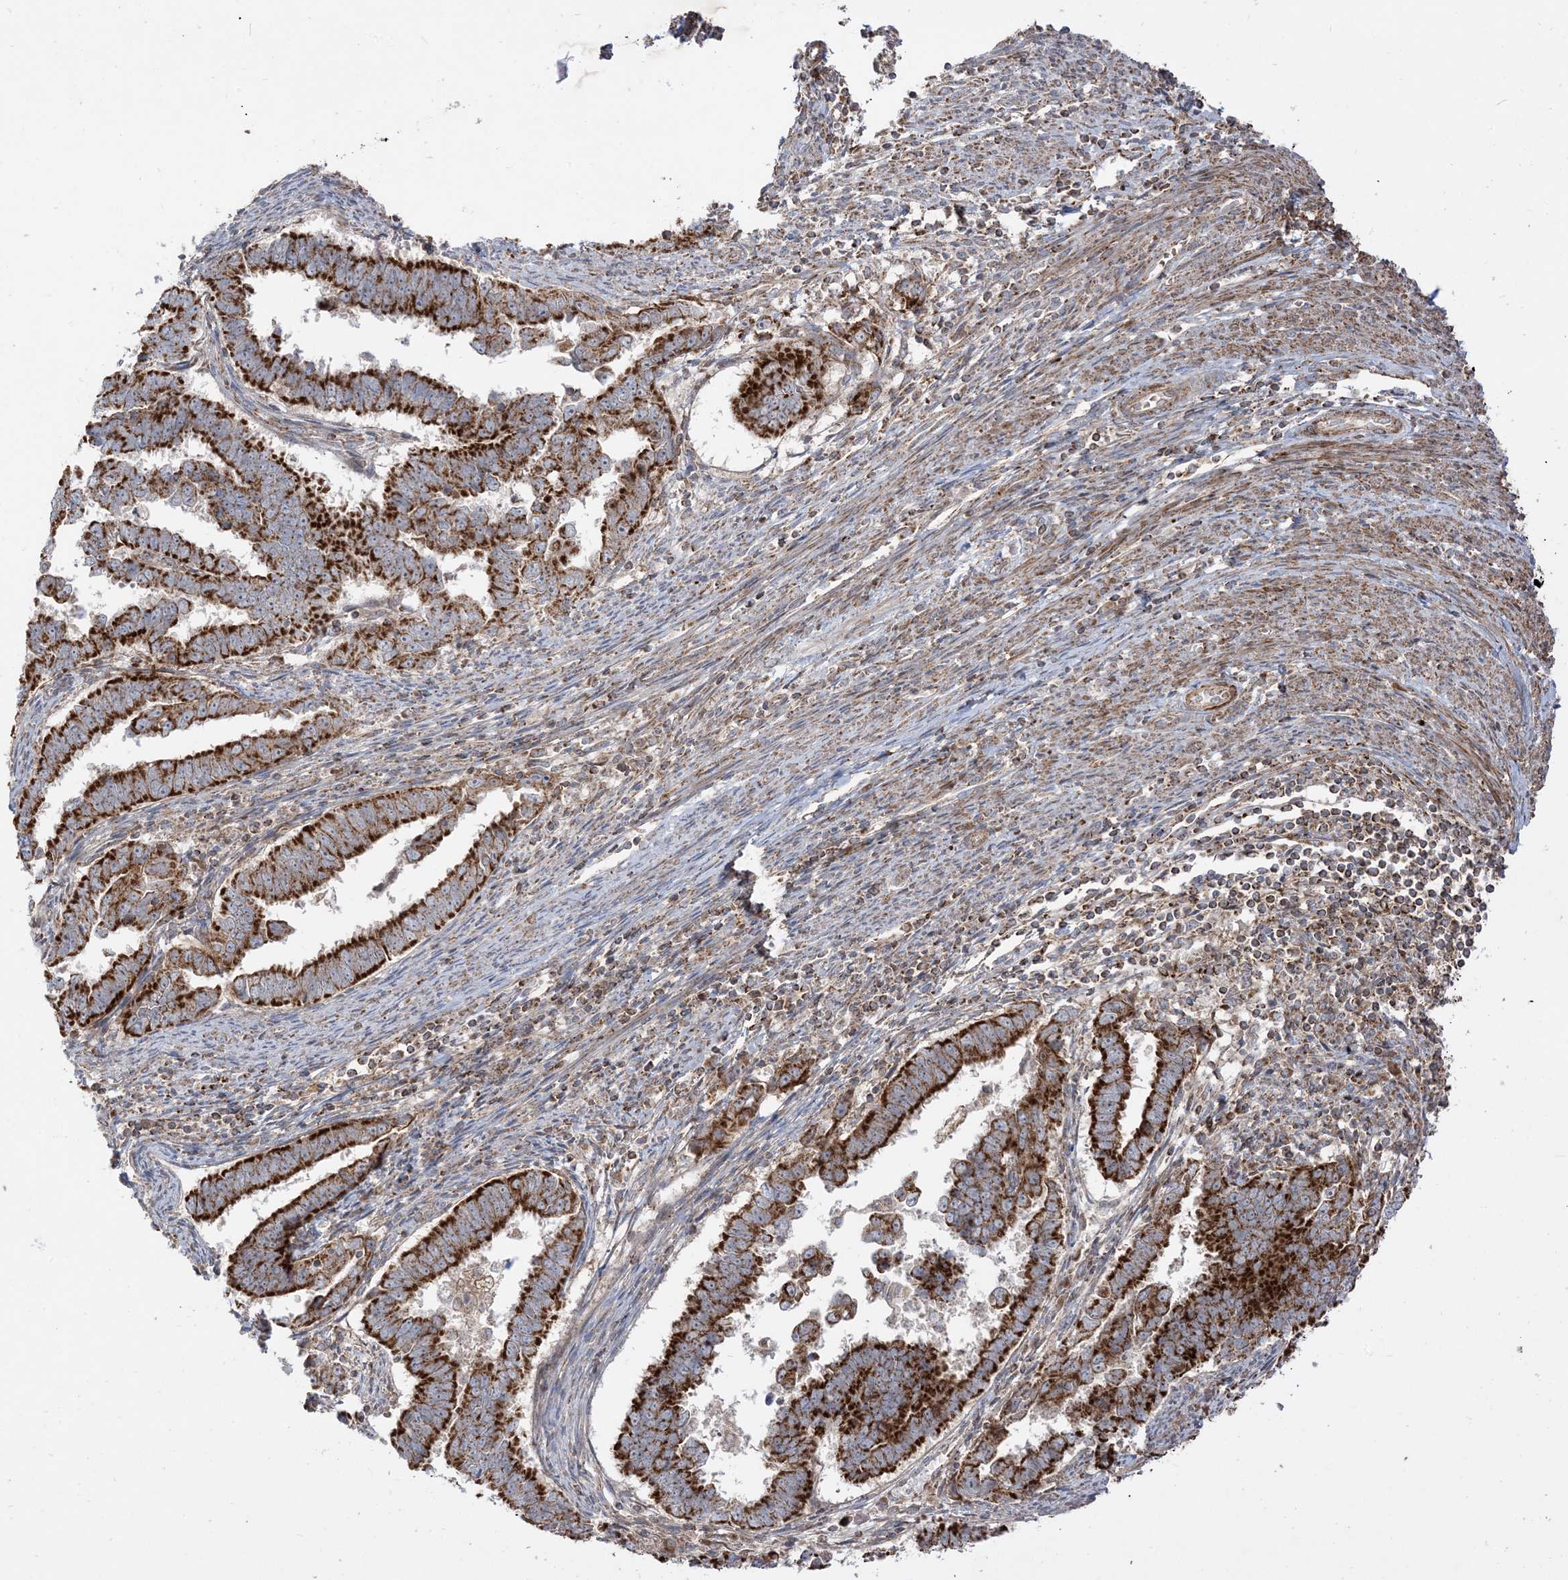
{"staining": {"intensity": "strong", "quantity": ">75%", "location": "cytoplasmic/membranous"}, "tissue": "endometrial cancer", "cell_type": "Tumor cells", "image_type": "cancer", "snomed": [{"axis": "morphology", "description": "Adenocarcinoma, NOS"}, {"axis": "topography", "description": "Endometrium"}], "caption": "Immunohistochemistry (DAB) staining of human endometrial cancer (adenocarcinoma) demonstrates strong cytoplasmic/membranous protein positivity in about >75% of tumor cells.", "gene": "AARS2", "patient": {"sex": "female", "age": 75}}